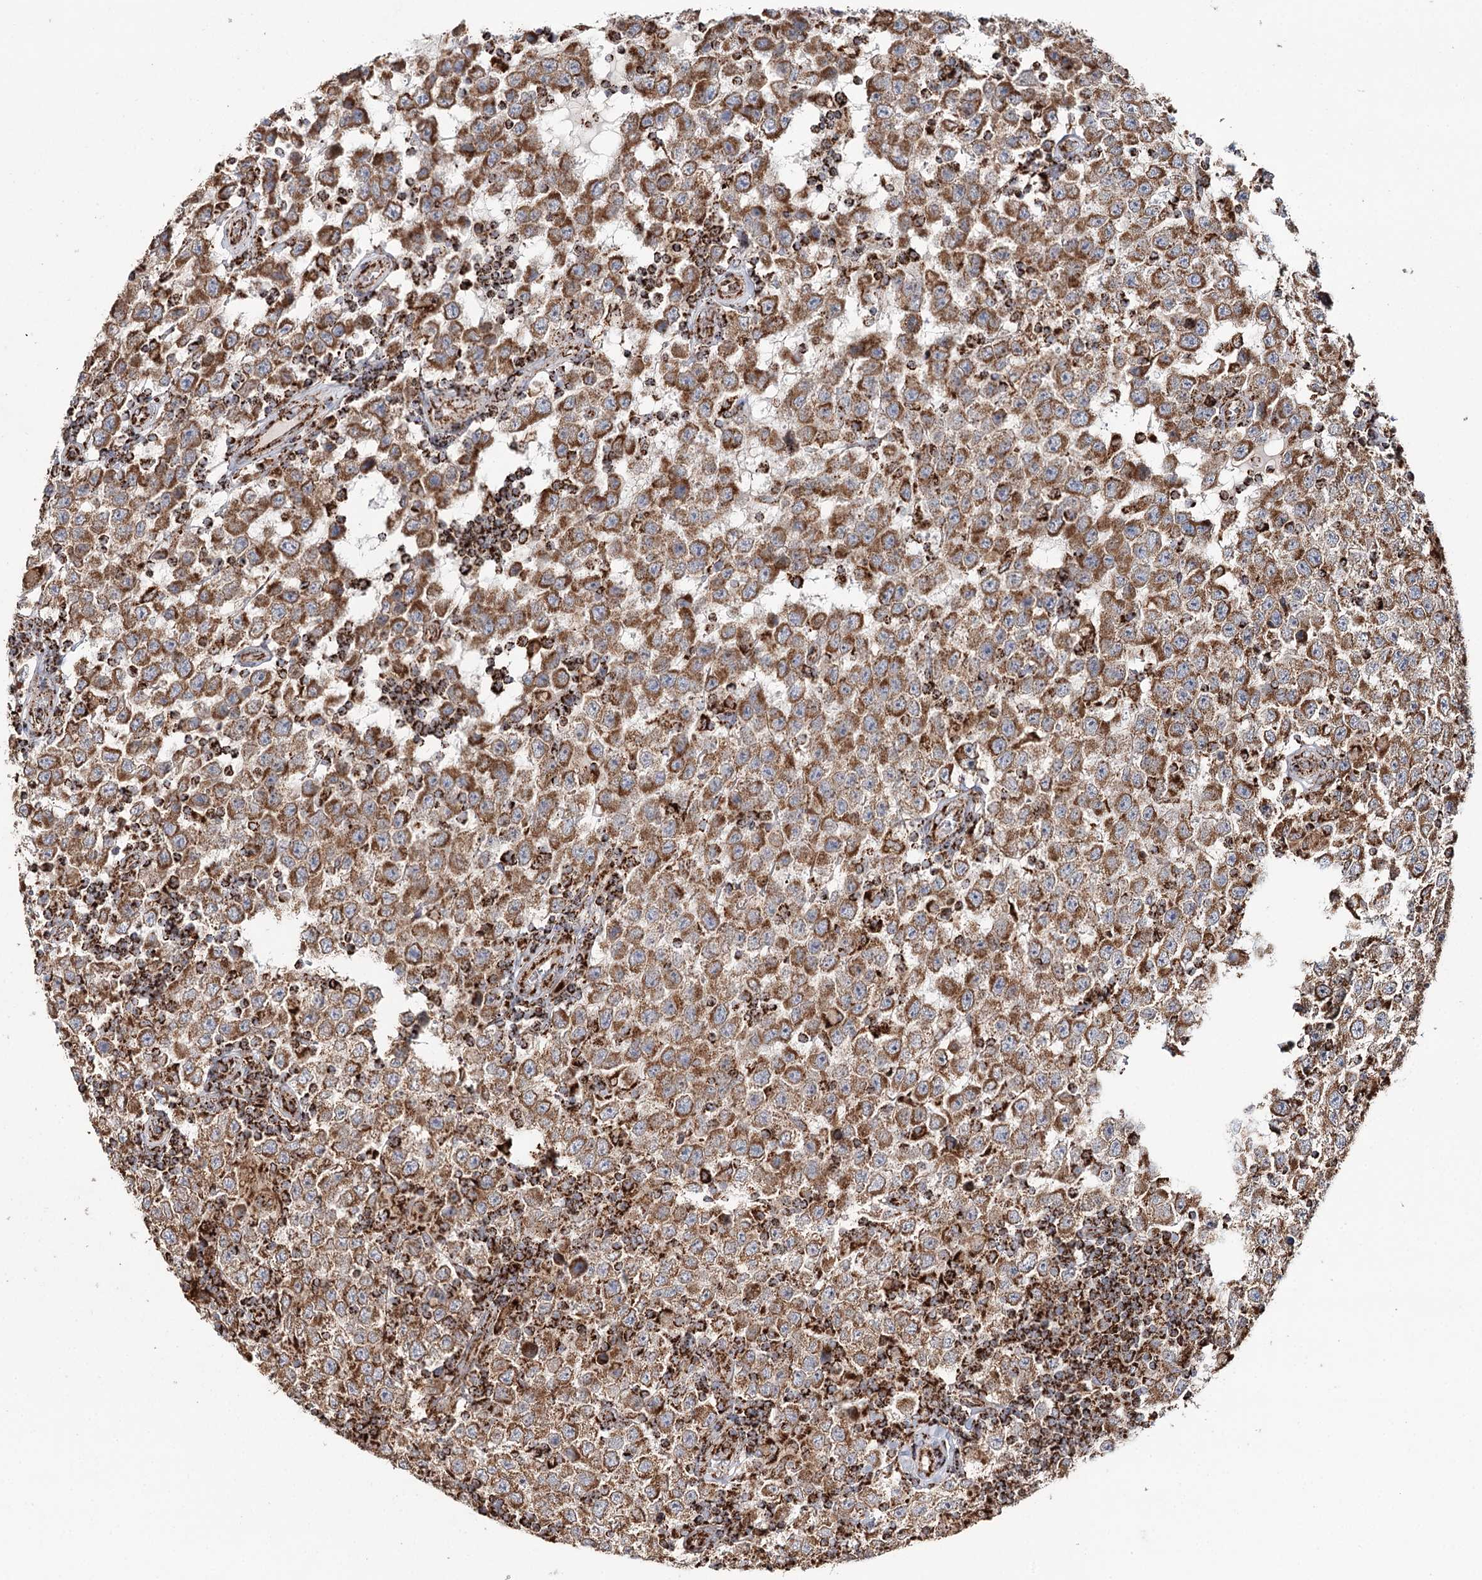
{"staining": {"intensity": "moderate", "quantity": ">75%", "location": "cytoplasmic/membranous"}, "tissue": "testis cancer", "cell_type": "Tumor cells", "image_type": "cancer", "snomed": [{"axis": "morphology", "description": "Normal tissue, NOS"}, {"axis": "morphology", "description": "Urothelial carcinoma, High grade"}, {"axis": "morphology", "description": "Seminoma, NOS"}, {"axis": "morphology", "description": "Carcinoma, Embryonal, NOS"}, {"axis": "topography", "description": "Urinary bladder"}, {"axis": "topography", "description": "Testis"}], "caption": "Testis cancer (seminoma) stained with IHC demonstrates moderate cytoplasmic/membranous expression in approximately >75% of tumor cells. Nuclei are stained in blue.", "gene": "APH1A", "patient": {"sex": "male", "age": 41}}